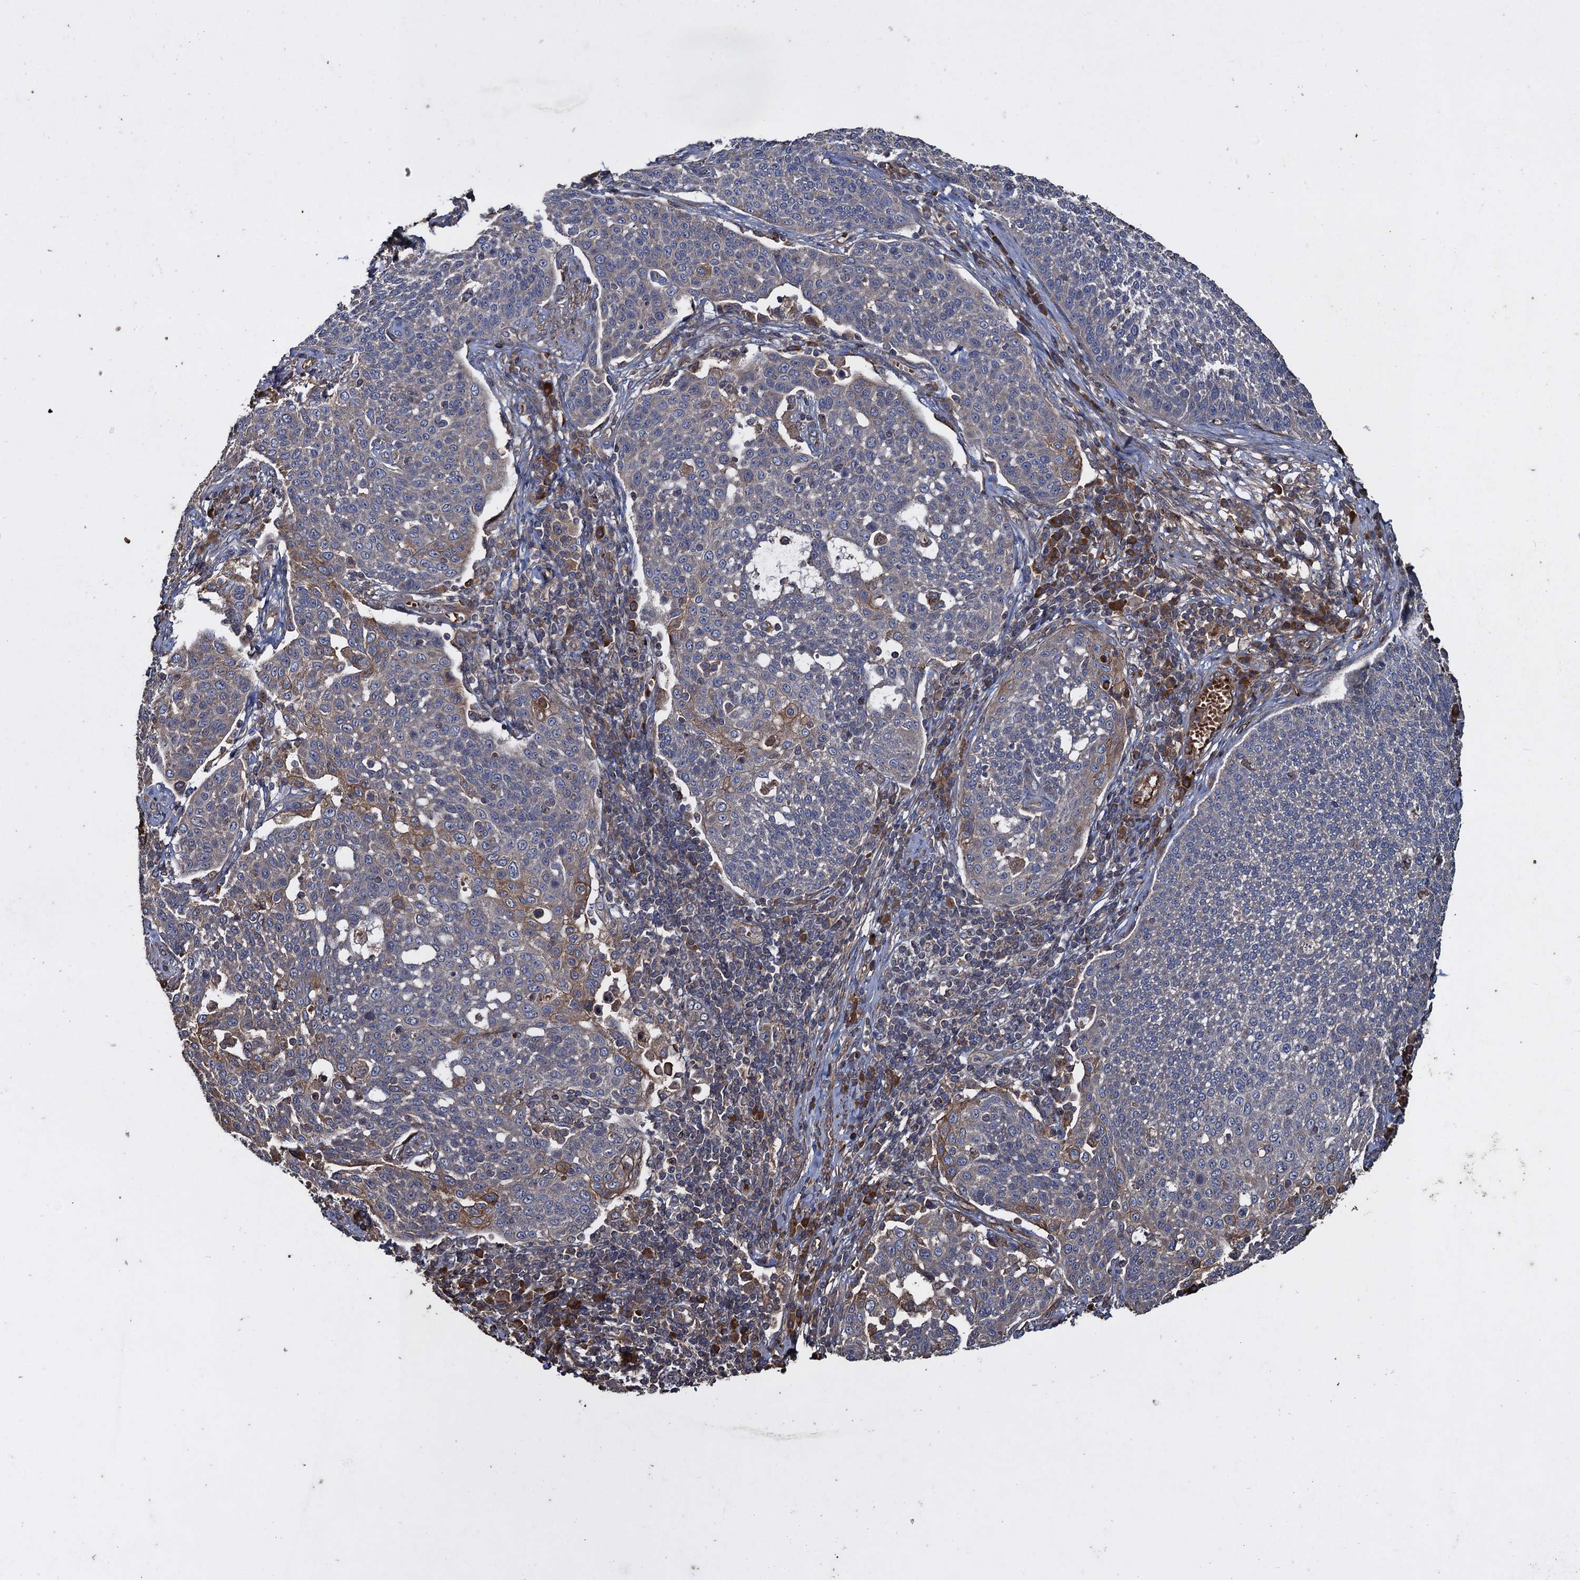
{"staining": {"intensity": "moderate", "quantity": "<25%", "location": "cytoplasmic/membranous"}, "tissue": "cervical cancer", "cell_type": "Tumor cells", "image_type": "cancer", "snomed": [{"axis": "morphology", "description": "Squamous cell carcinoma, NOS"}, {"axis": "topography", "description": "Cervix"}], "caption": "High-power microscopy captured an IHC micrograph of cervical squamous cell carcinoma, revealing moderate cytoplasmic/membranous expression in about <25% of tumor cells. The protein is stained brown, and the nuclei are stained in blue (DAB IHC with brightfield microscopy, high magnification).", "gene": "TXNDC11", "patient": {"sex": "female", "age": 34}}